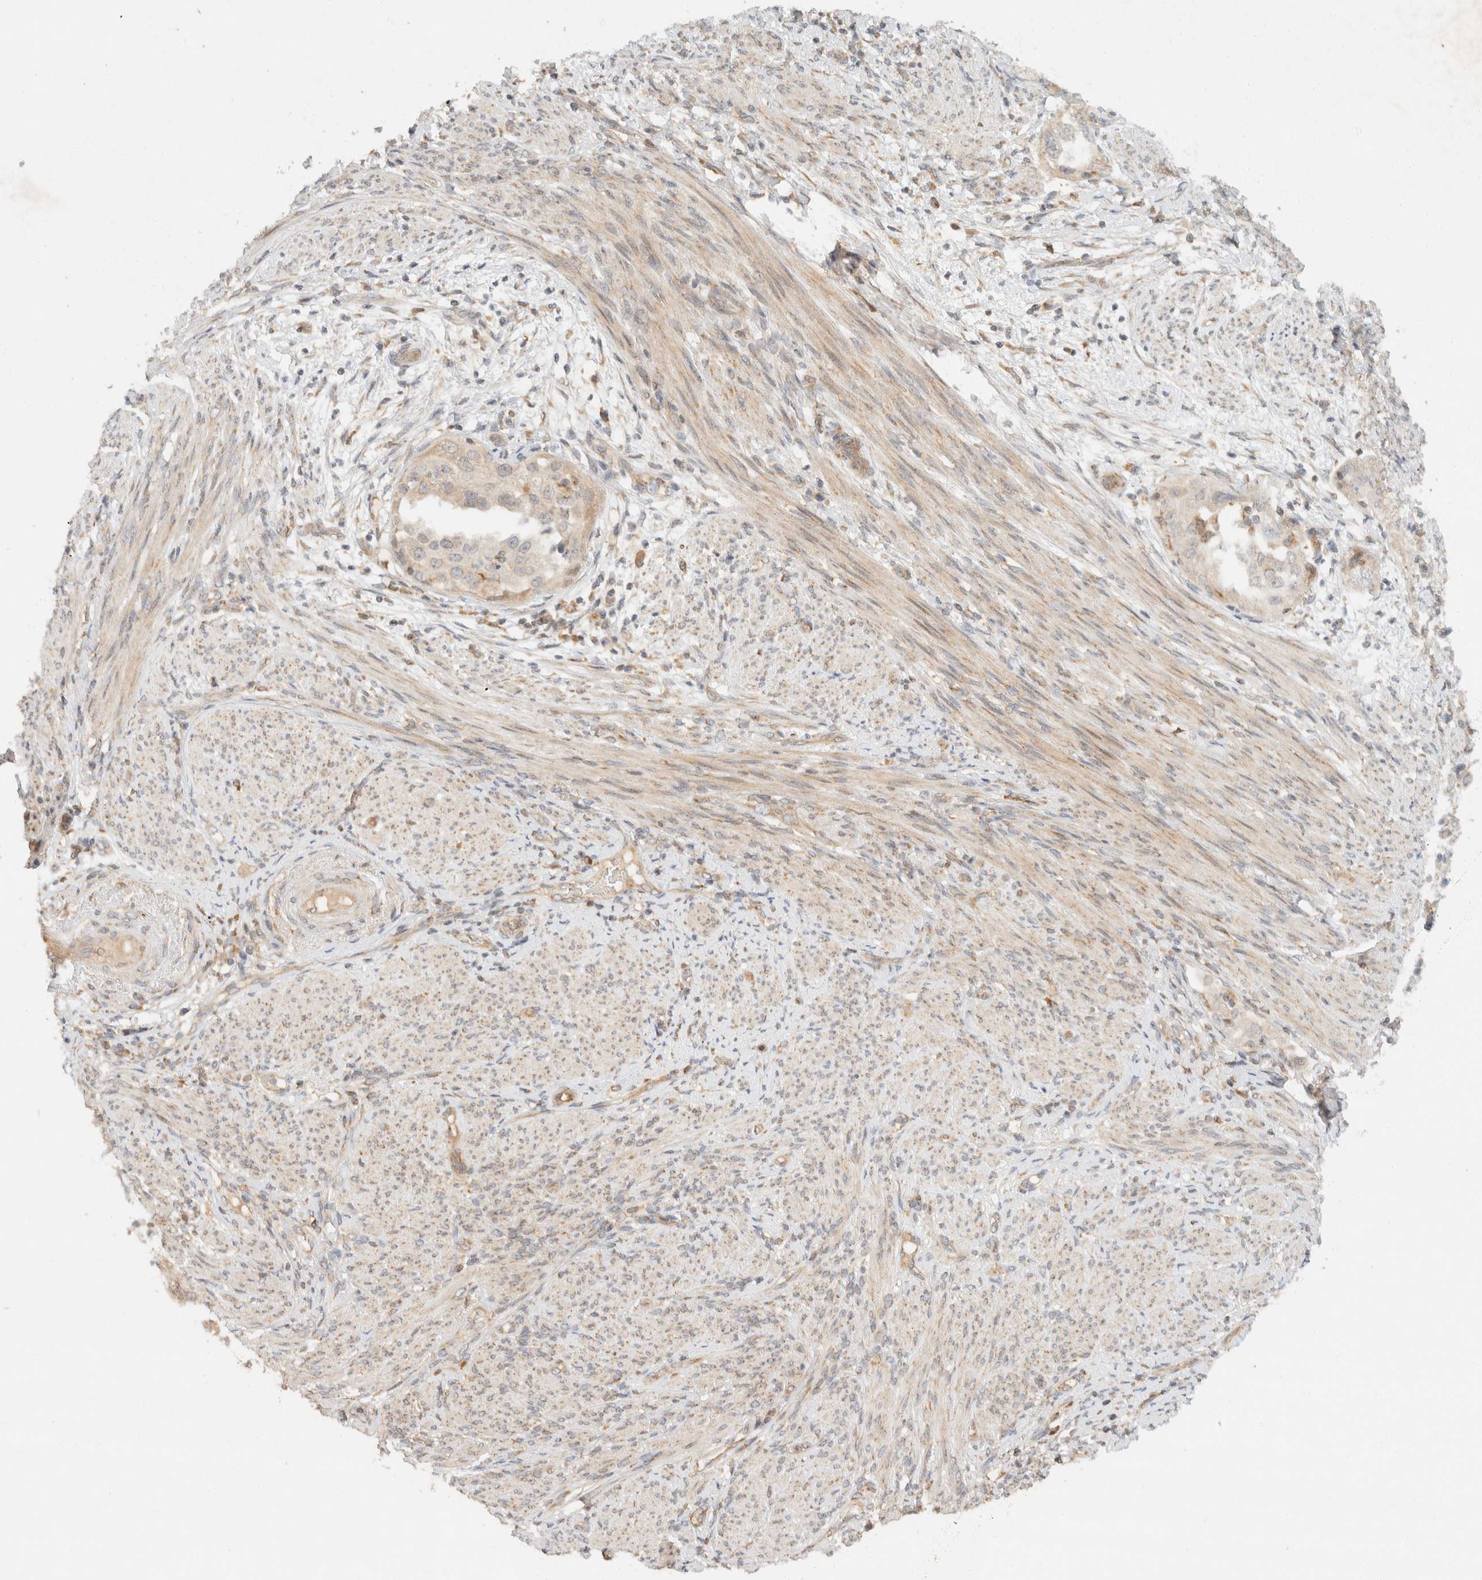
{"staining": {"intensity": "negative", "quantity": "none", "location": "none"}, "tissue": "endometrial cancer", "cell_type": "Tumor cells", "image_type": "cancer", "snomed": [{"axis": "morphology", "description": "Adenocarcinoma, NOS"}, {"axis": "topography", "description": "Endometrium"}], "caption": "Photomicrograph shows no protein positivity in tumor cells of adenocarcinoma (endometrial) tissue.", "gene": "TACC1", "patient": {"sex": "female", "age": 85}}